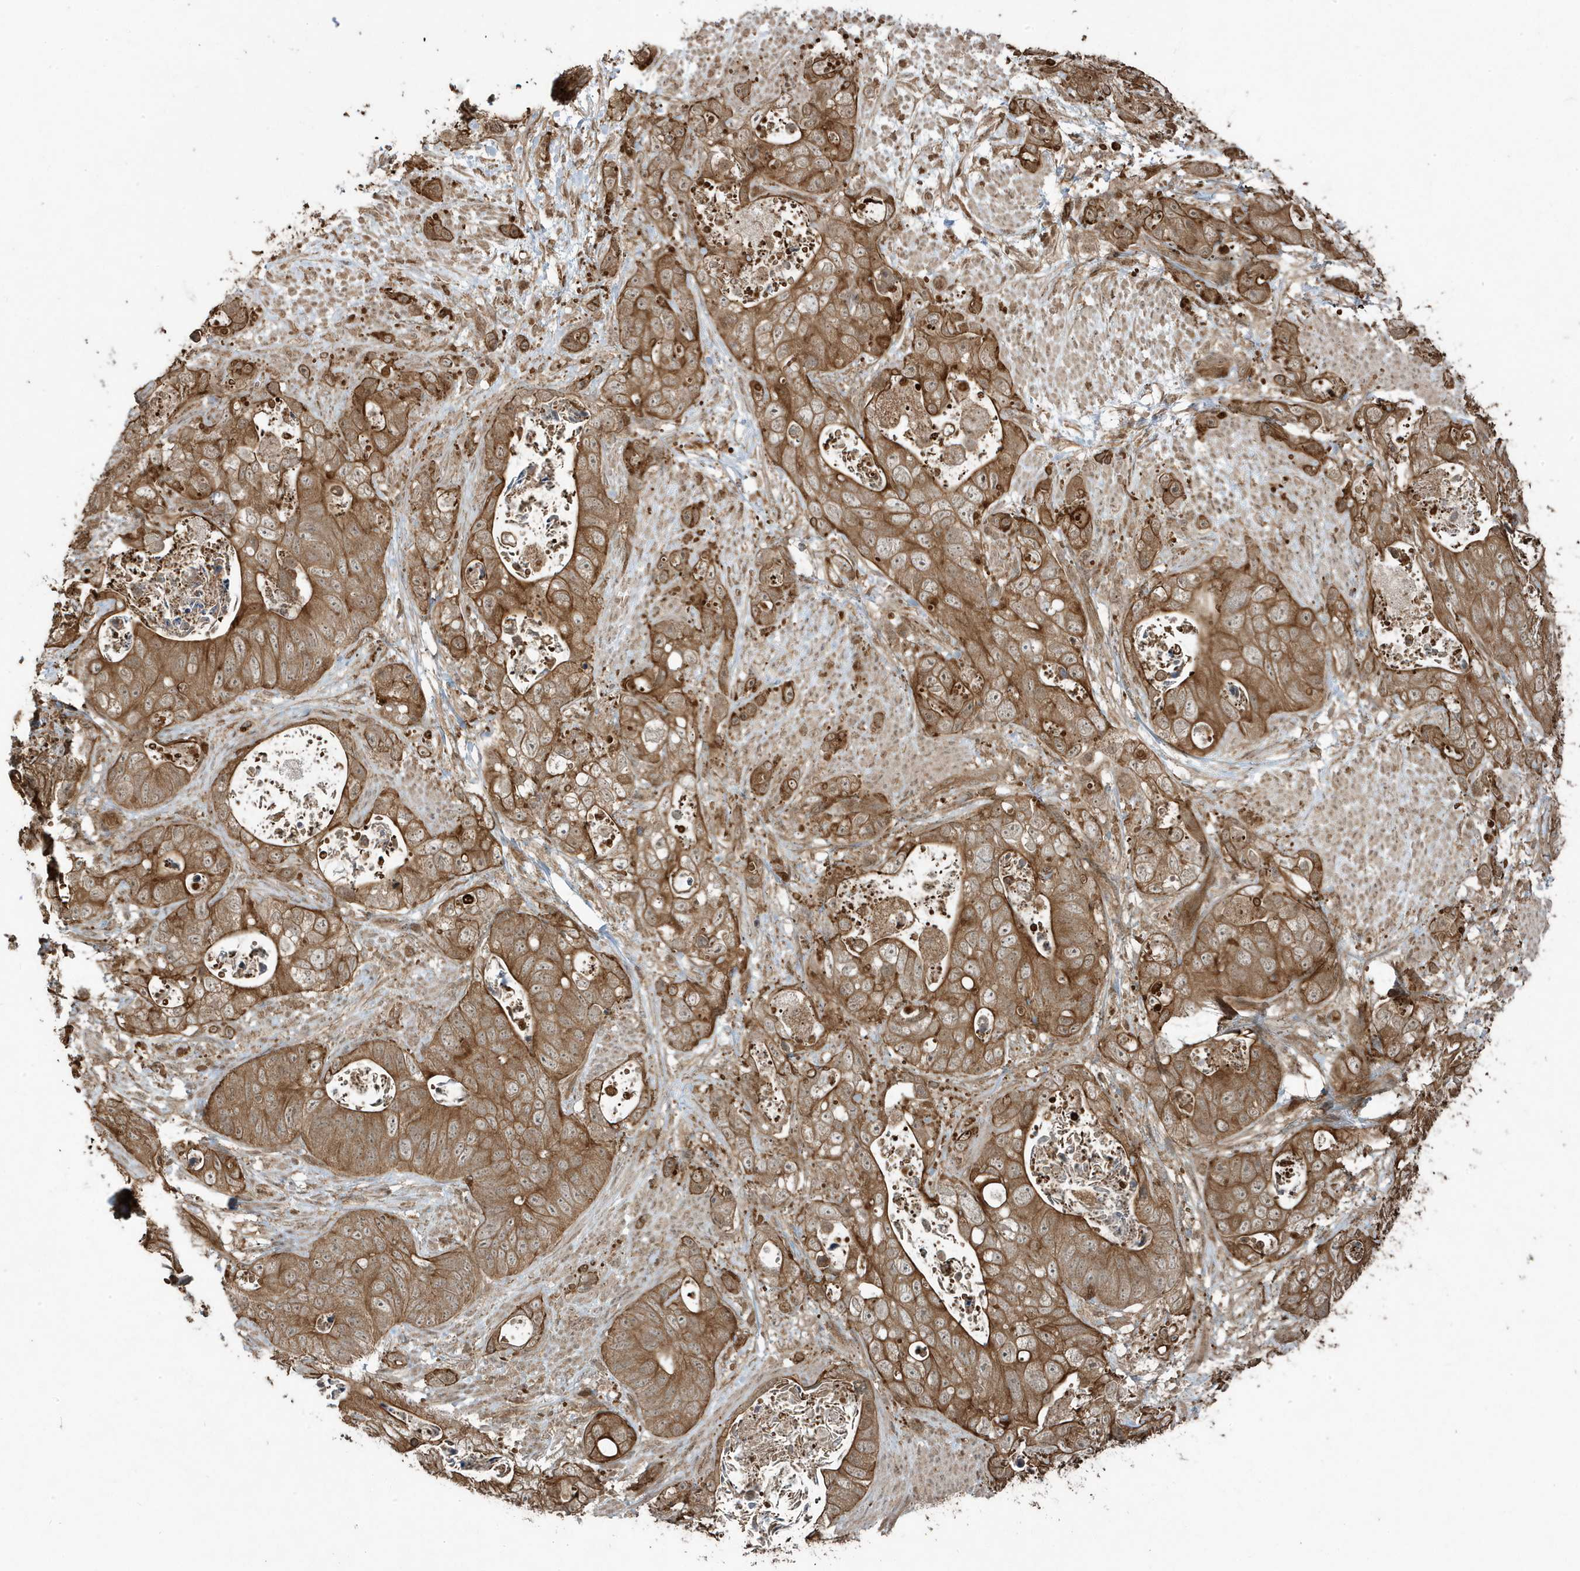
{"staining": {"intensity": "moderate", "quantity": ">75%", "location": "cytoplasmic/membranous"}, "tissue": "stomach cancer", "cell_type": "Tumor cells", "image_type": "cancer", "snomed": [{"axis": "morphology", "description": "Adenocarcinoma, NOS"}, {"axis": "topography", "description": "Stomach"}], "caption": "Adenocarcinoma (stomach) stained with a brown dye exhibits moderate cytoplasmic/membranous positive expression in approximately >75% of tumor cells.", "gene": "ASAP1", "patient": {"sex": "female", "age": 89}}